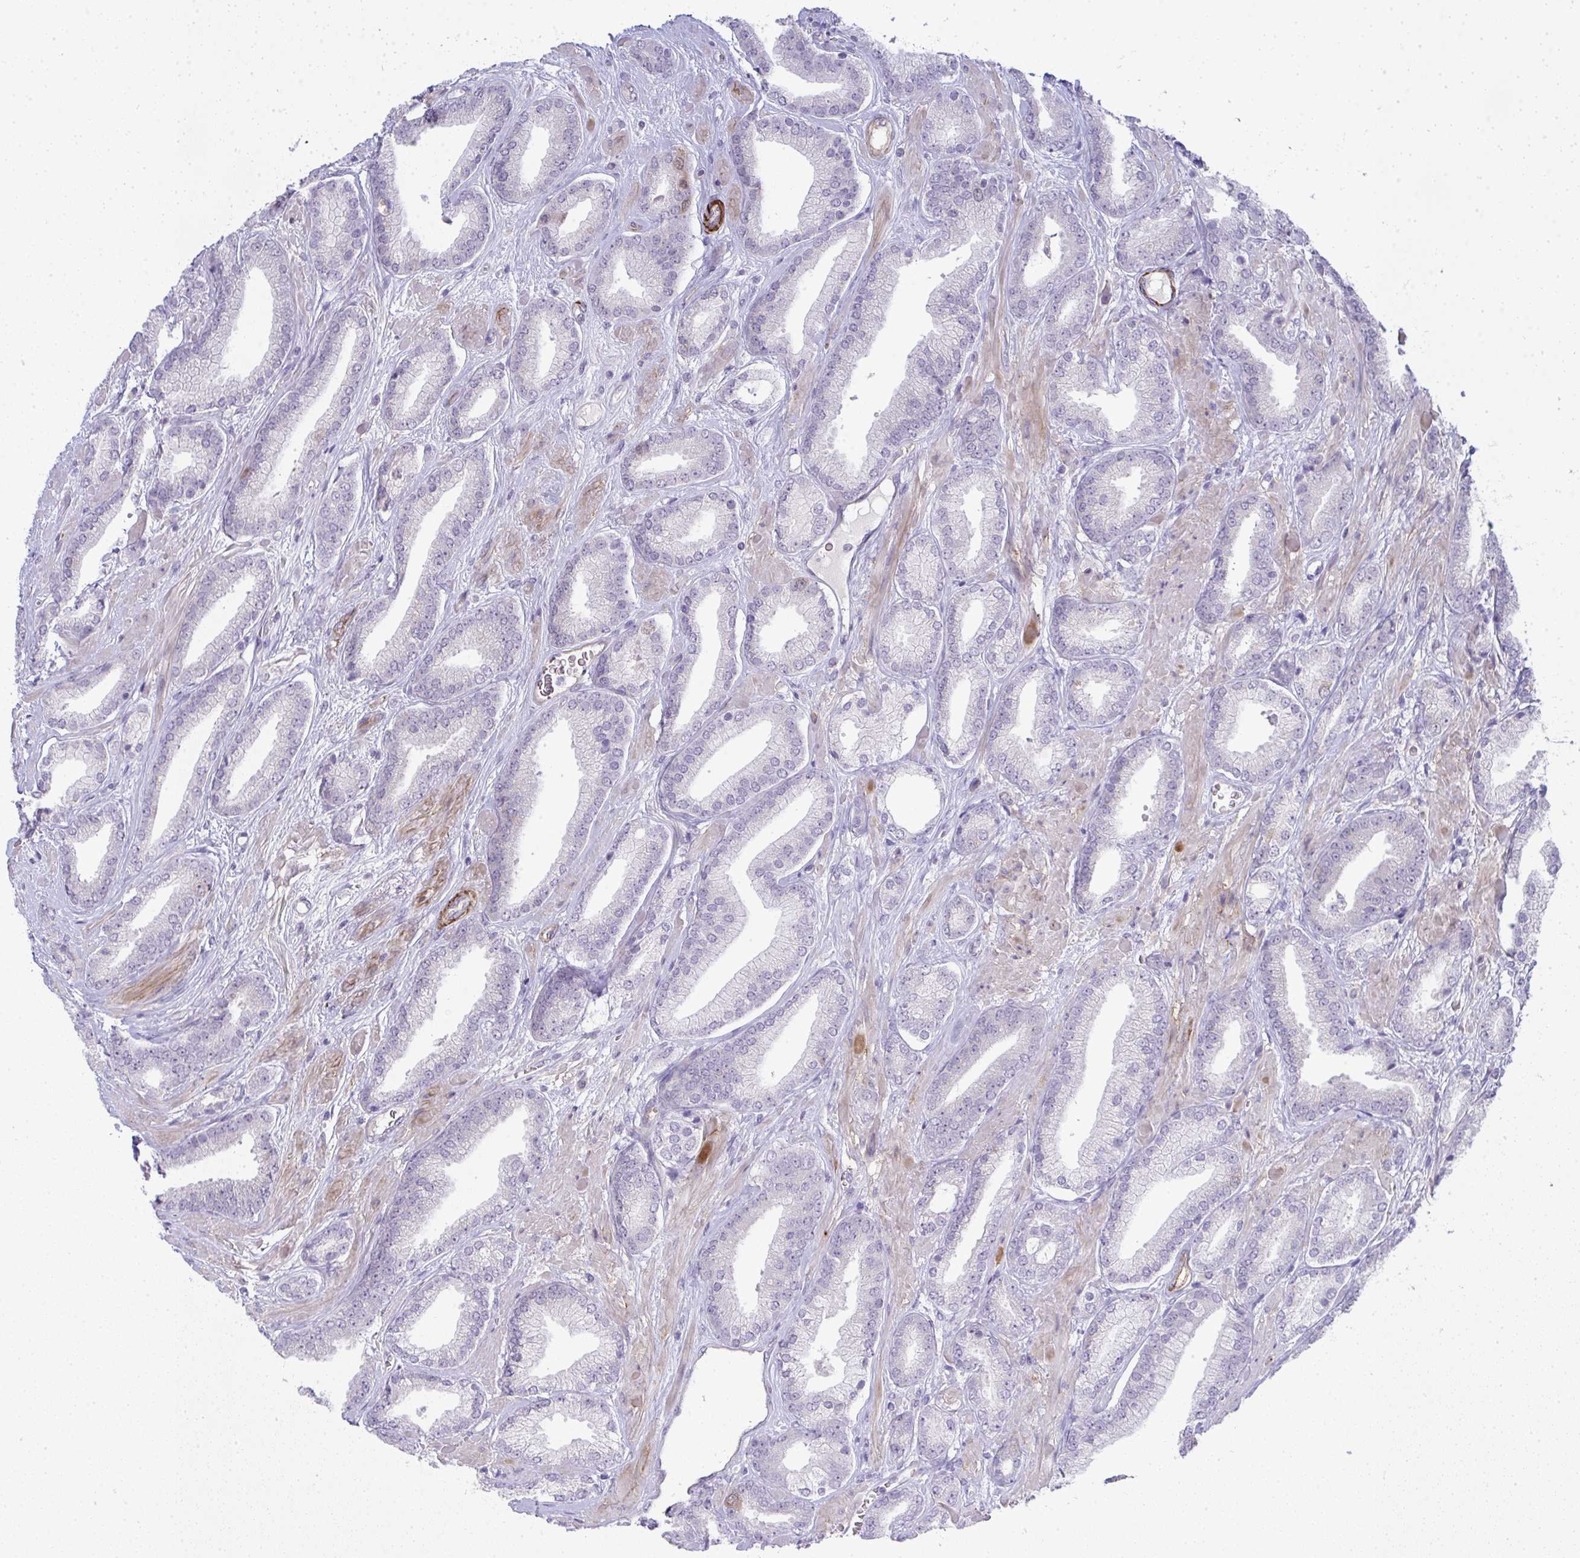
{"staining": {"intensity": "negative", "quantity": "none", "location": "none"}, "tissue": "prostate cancer", "cell_type": "Tumor cells", "image_type": "cancer", "snomed": [{"axis": "morphology", "description": "Adenocarcinoma, High grade"}, {"axis": "topography", "description": "Prostate"}], "caption": "Immunohistochemistry image of adenocarcinoma (high-grade) (prostate) stained for a protein (brown), which reveals no expression in tumor cells.", "gene": "UBE2S", "patient": {"sex": "male", "age": 56}}